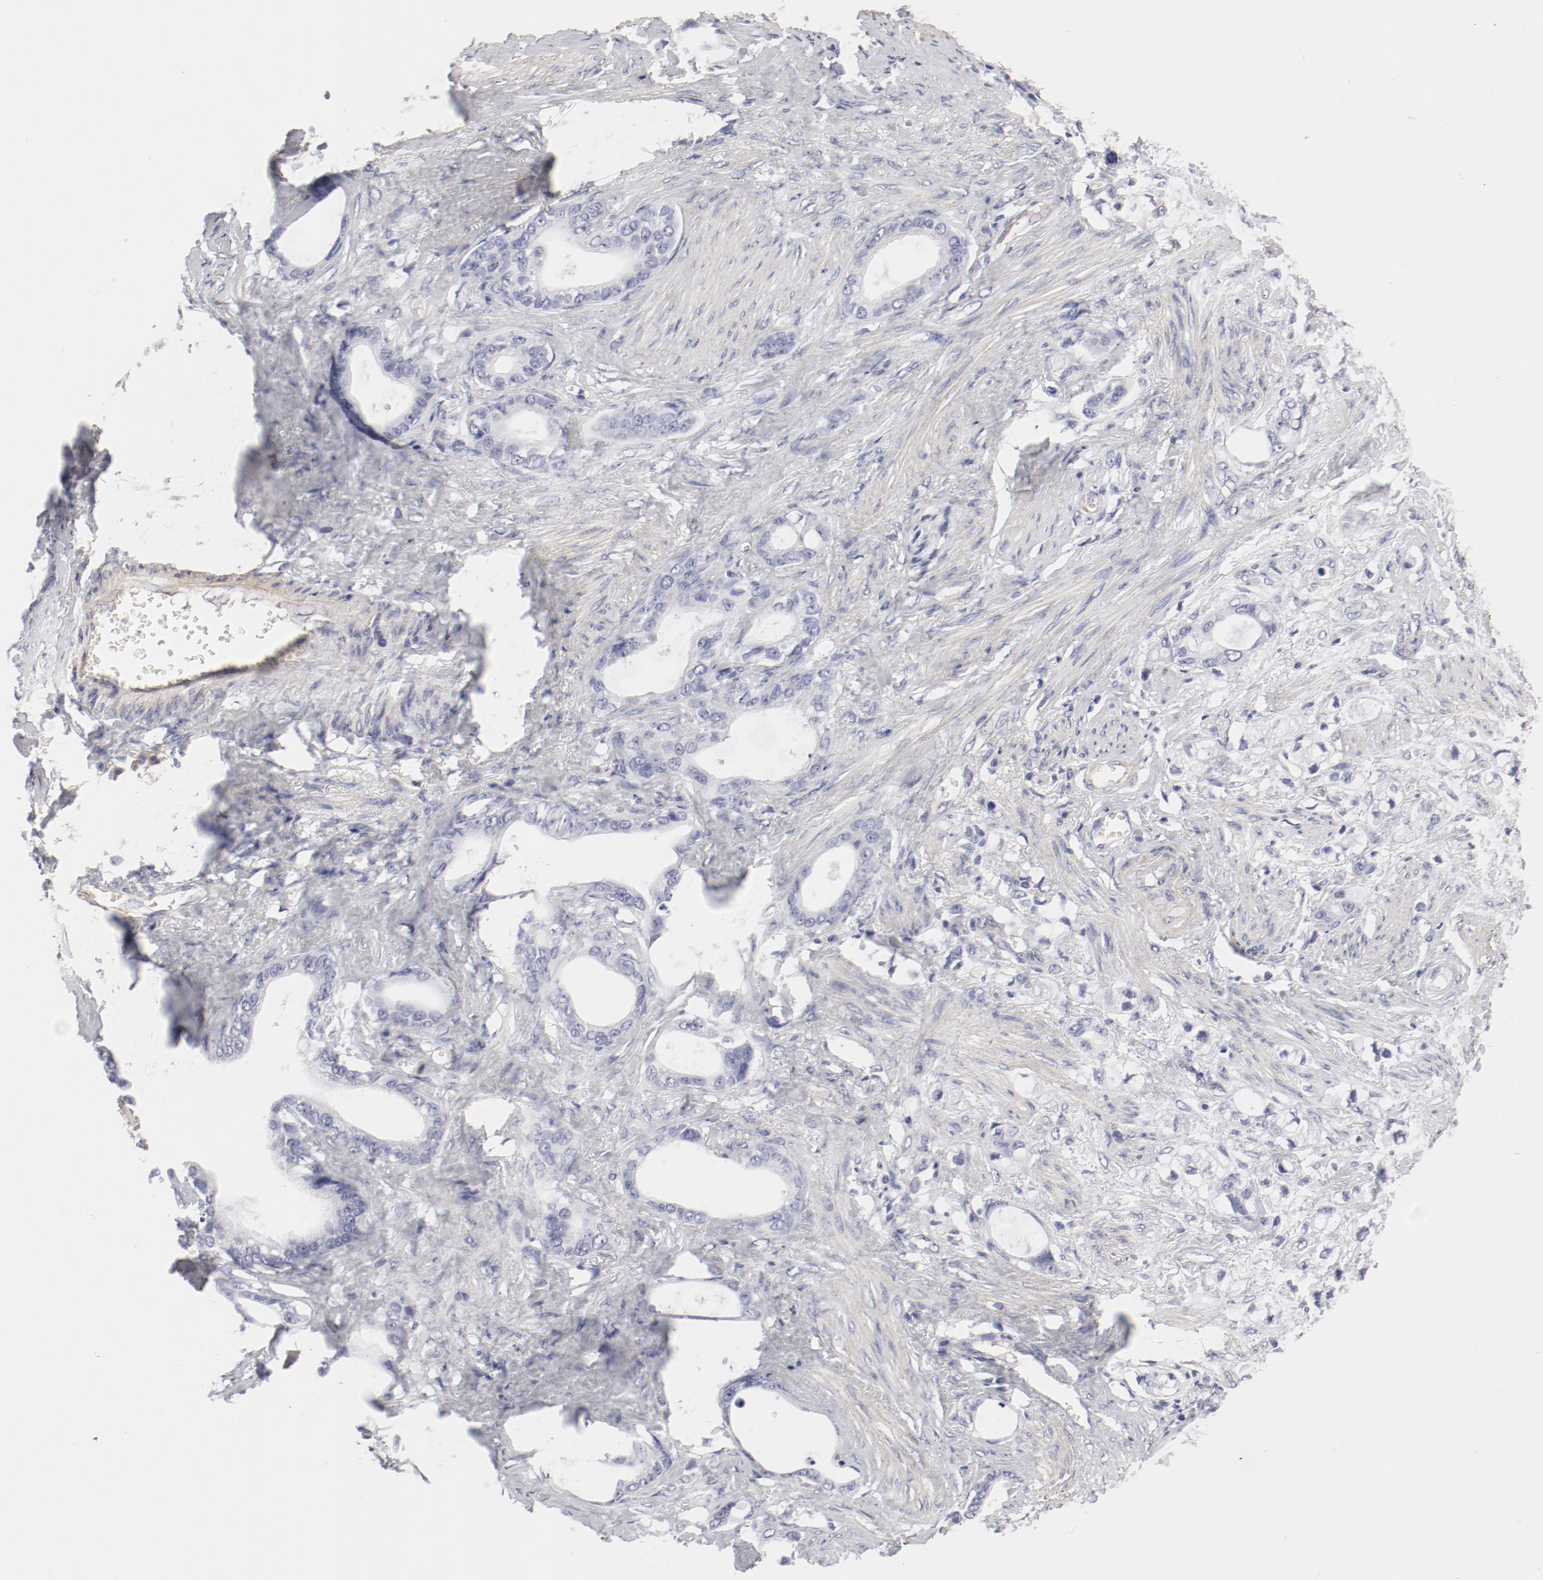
{"staining": {"intensity": "negative", "quantity": "none", "location": "none"}, "tissue": "stomach cancer", "cell_type": "Tumor cells", "image_type": "cancer", "snomed": [{"axis": "morphology", "description": "Adenocarcinoma, NOS"}, {"axis": "topography", "description": "Stomach"}], "caption": "Human stomach adenocarcinoma stained for a protein using immunohistochemistry (IHC) displays no staining in tumor cells.", "gene": "LAX1", "patient": {"sex": "female", "age": 75}}